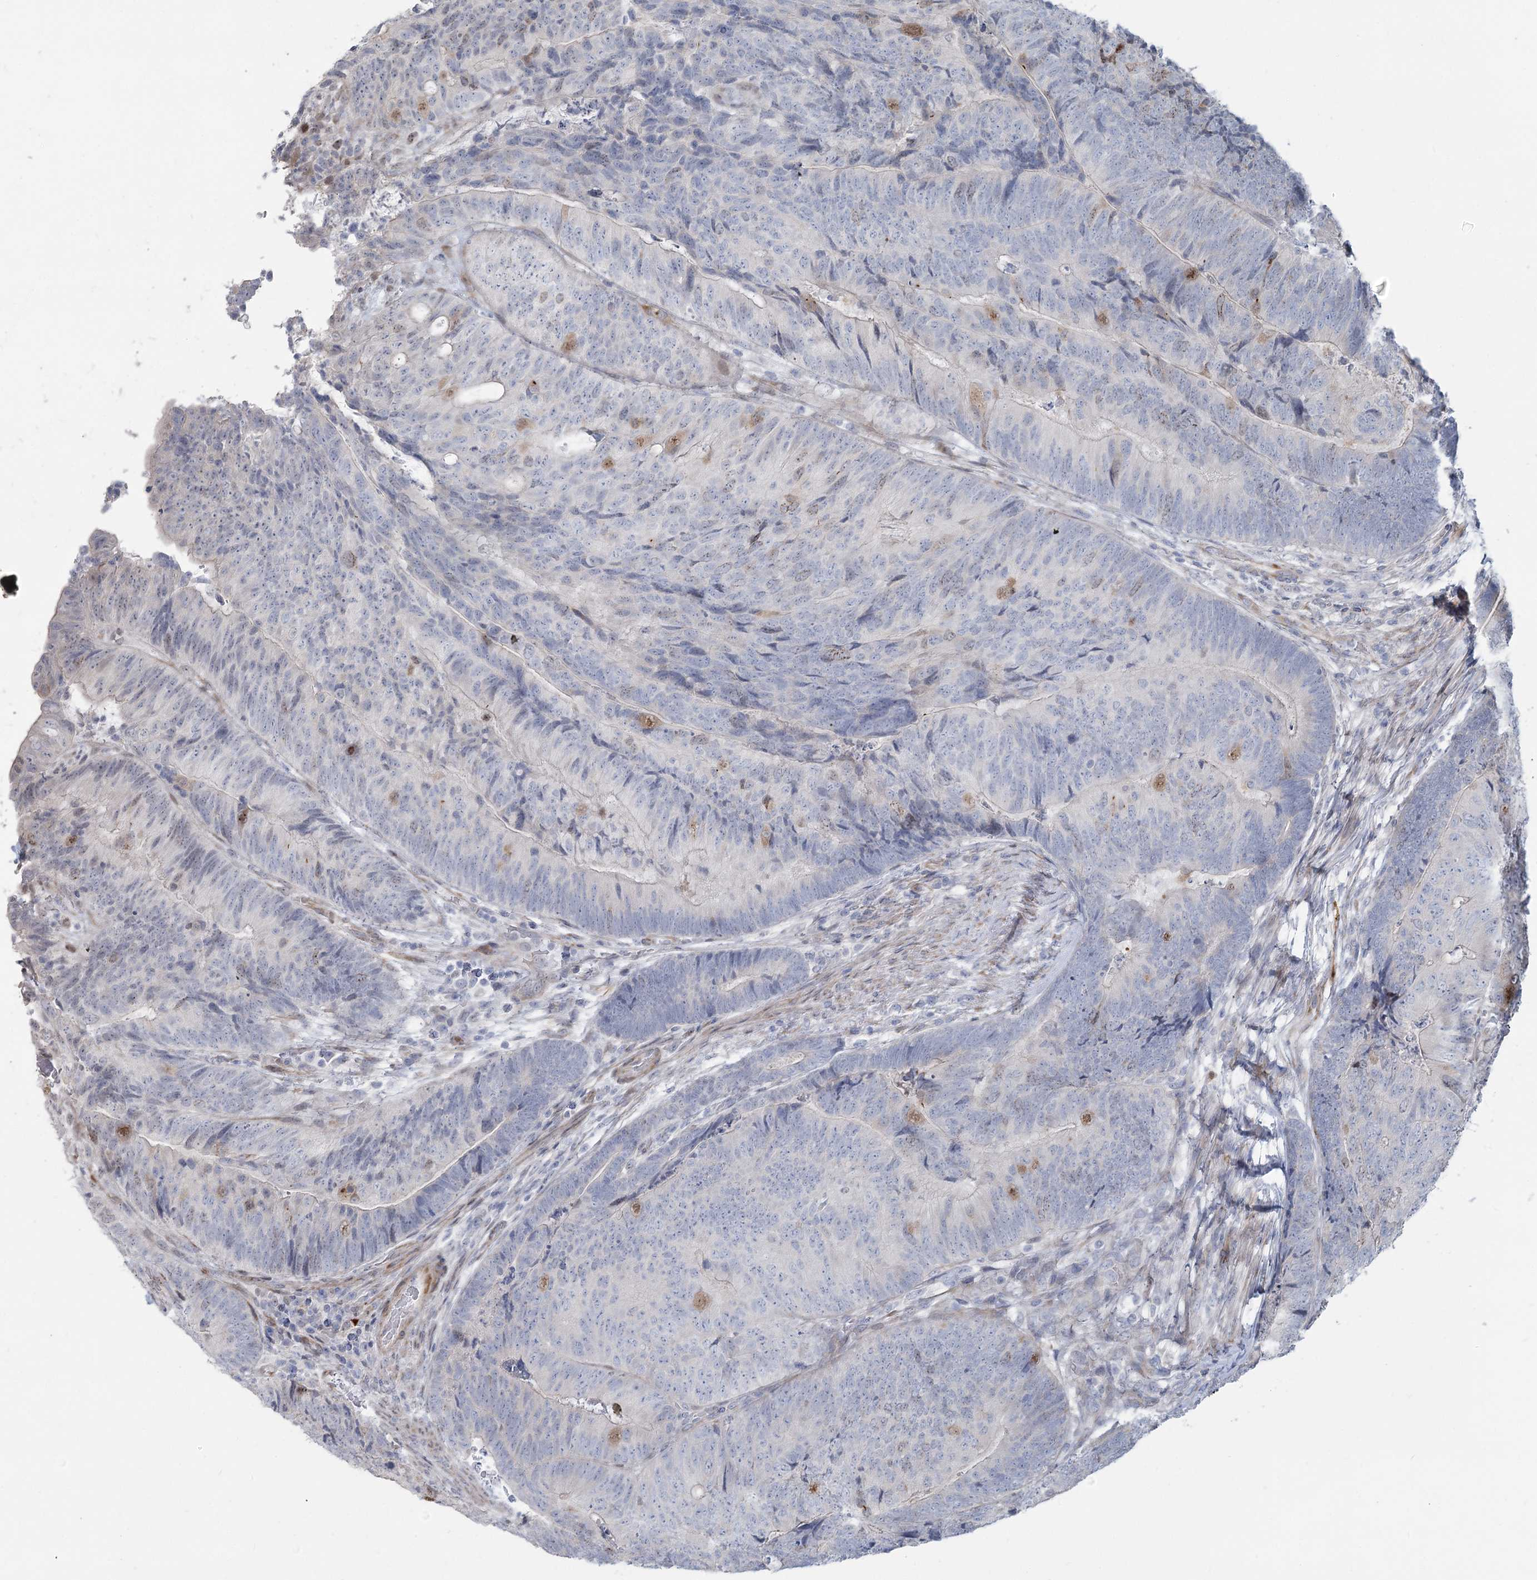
{"staining": {"intensity": "moderate", "quantity": "<25%", "location": "nuclear"}, "tissue": "colorectal cancer", "cell_type": "Tumor cells", "image_type": "cancer", "snomed": [{"axis": "morphology", "description": "Adenocarcinoma, NOS"}, {"axis": "topography", "description": "Colon"}], "caption": "Immunohistochemical staining of colorectal adenocarcinoma demonstrates low levels of moderate nuclear protein expression in approximately <25% of tumor cells. The protein is stained brown, and the nuclei are stained in blue (DAB IHC with brightfield microscopy, high magnification).", "gene": "ABITRAM", "patient": {"sex": "female", "age": 67}}